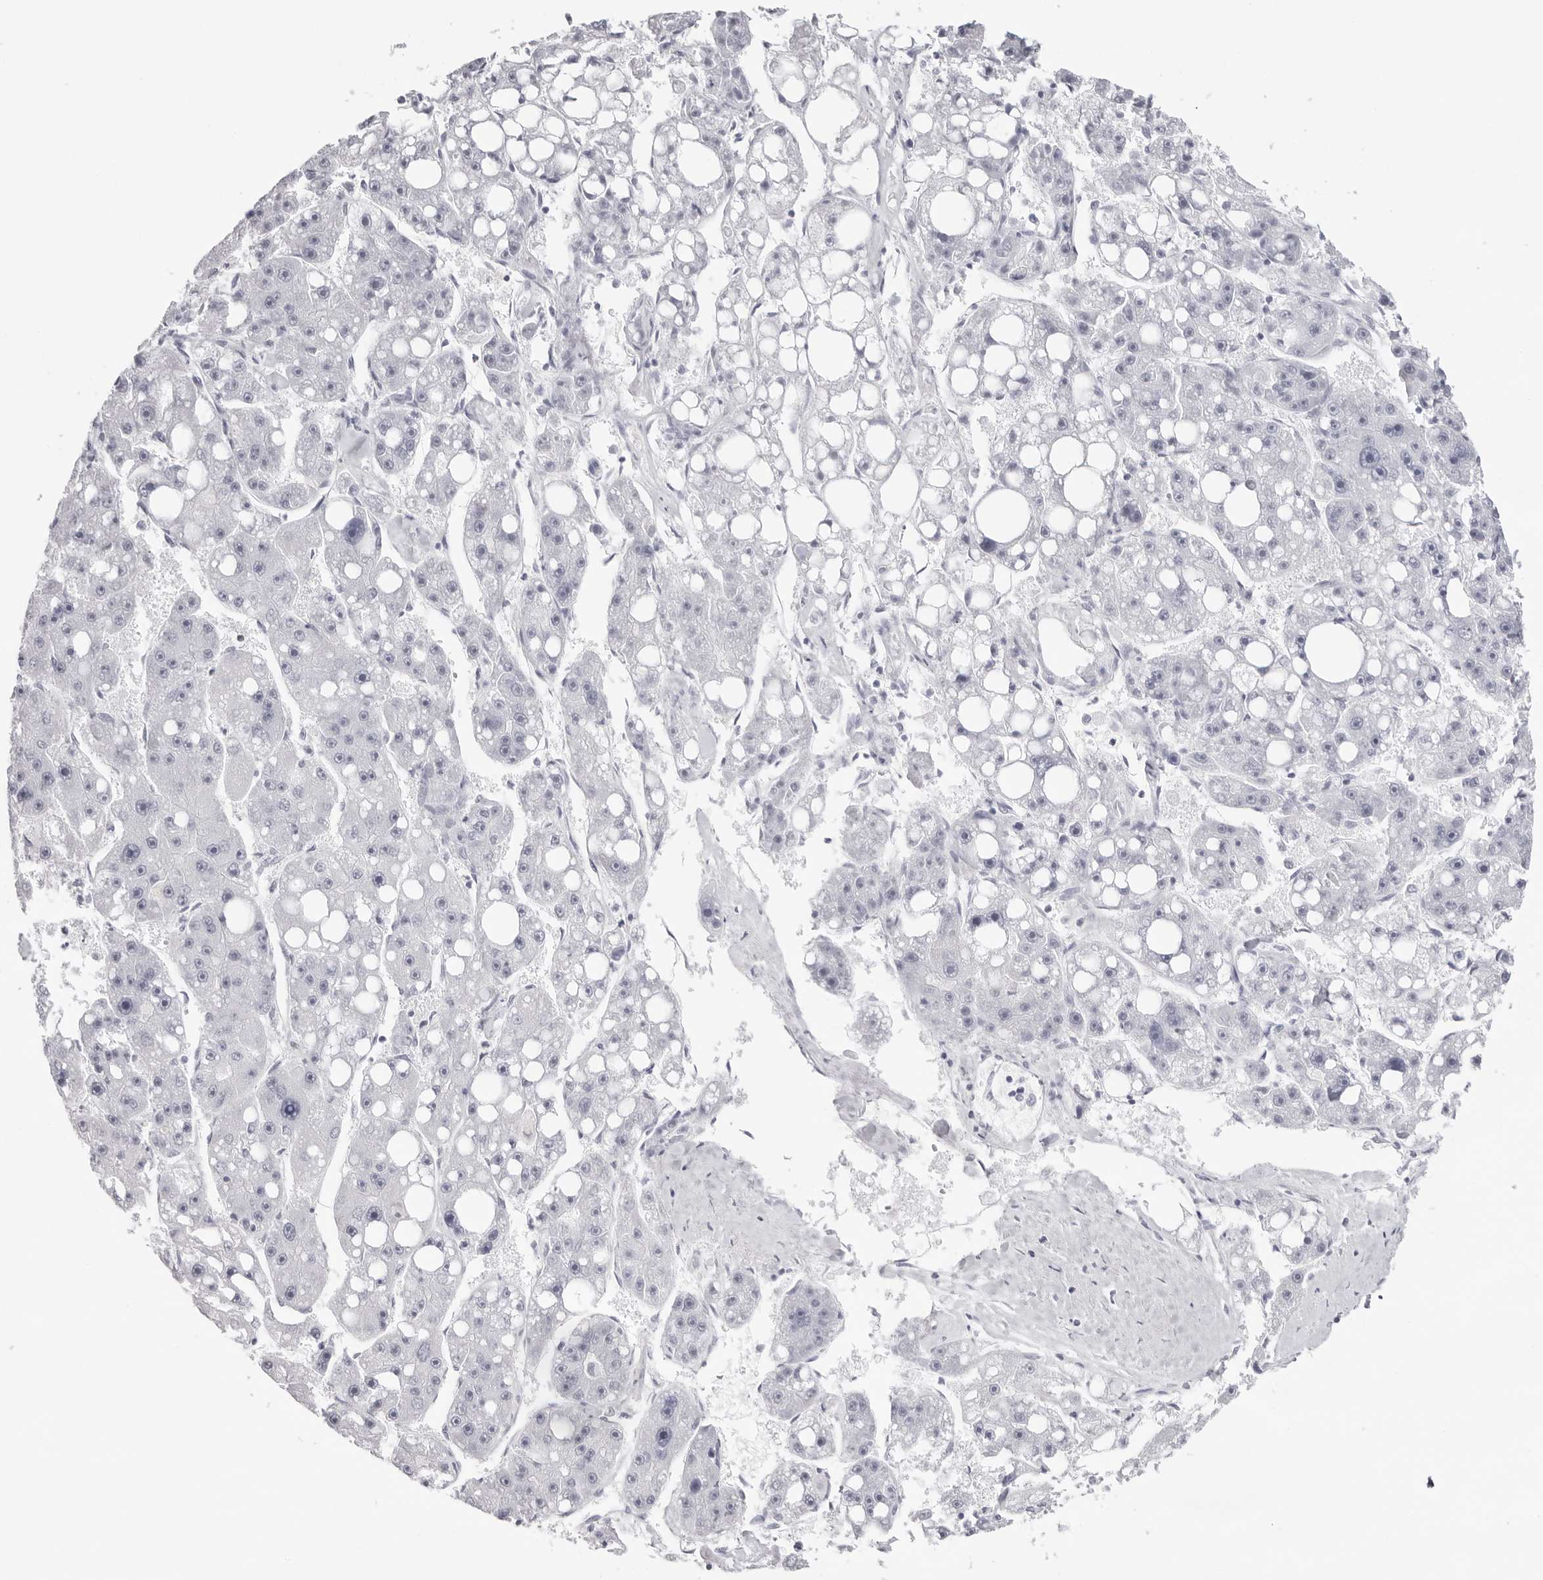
{"staining": {"intensity": "negative", "quantity": "none", "location": "none"}, "tissue": "liver cancer", "cell_type": "Tumor cells", "image_type": "cancer", "snomed": [{"axis": "morphology", "description": "Carcinoma, Hepatocellular, NOS"}, {"axis": "topography", "description": "Liver"}], "caption": "Photomicrograph shows no protein staining in tumor cells of liver cancer (hepatocellular carcinoma) tissue.", "gene": "INSL3", "patient": {"sex": "female", "age": 61}}